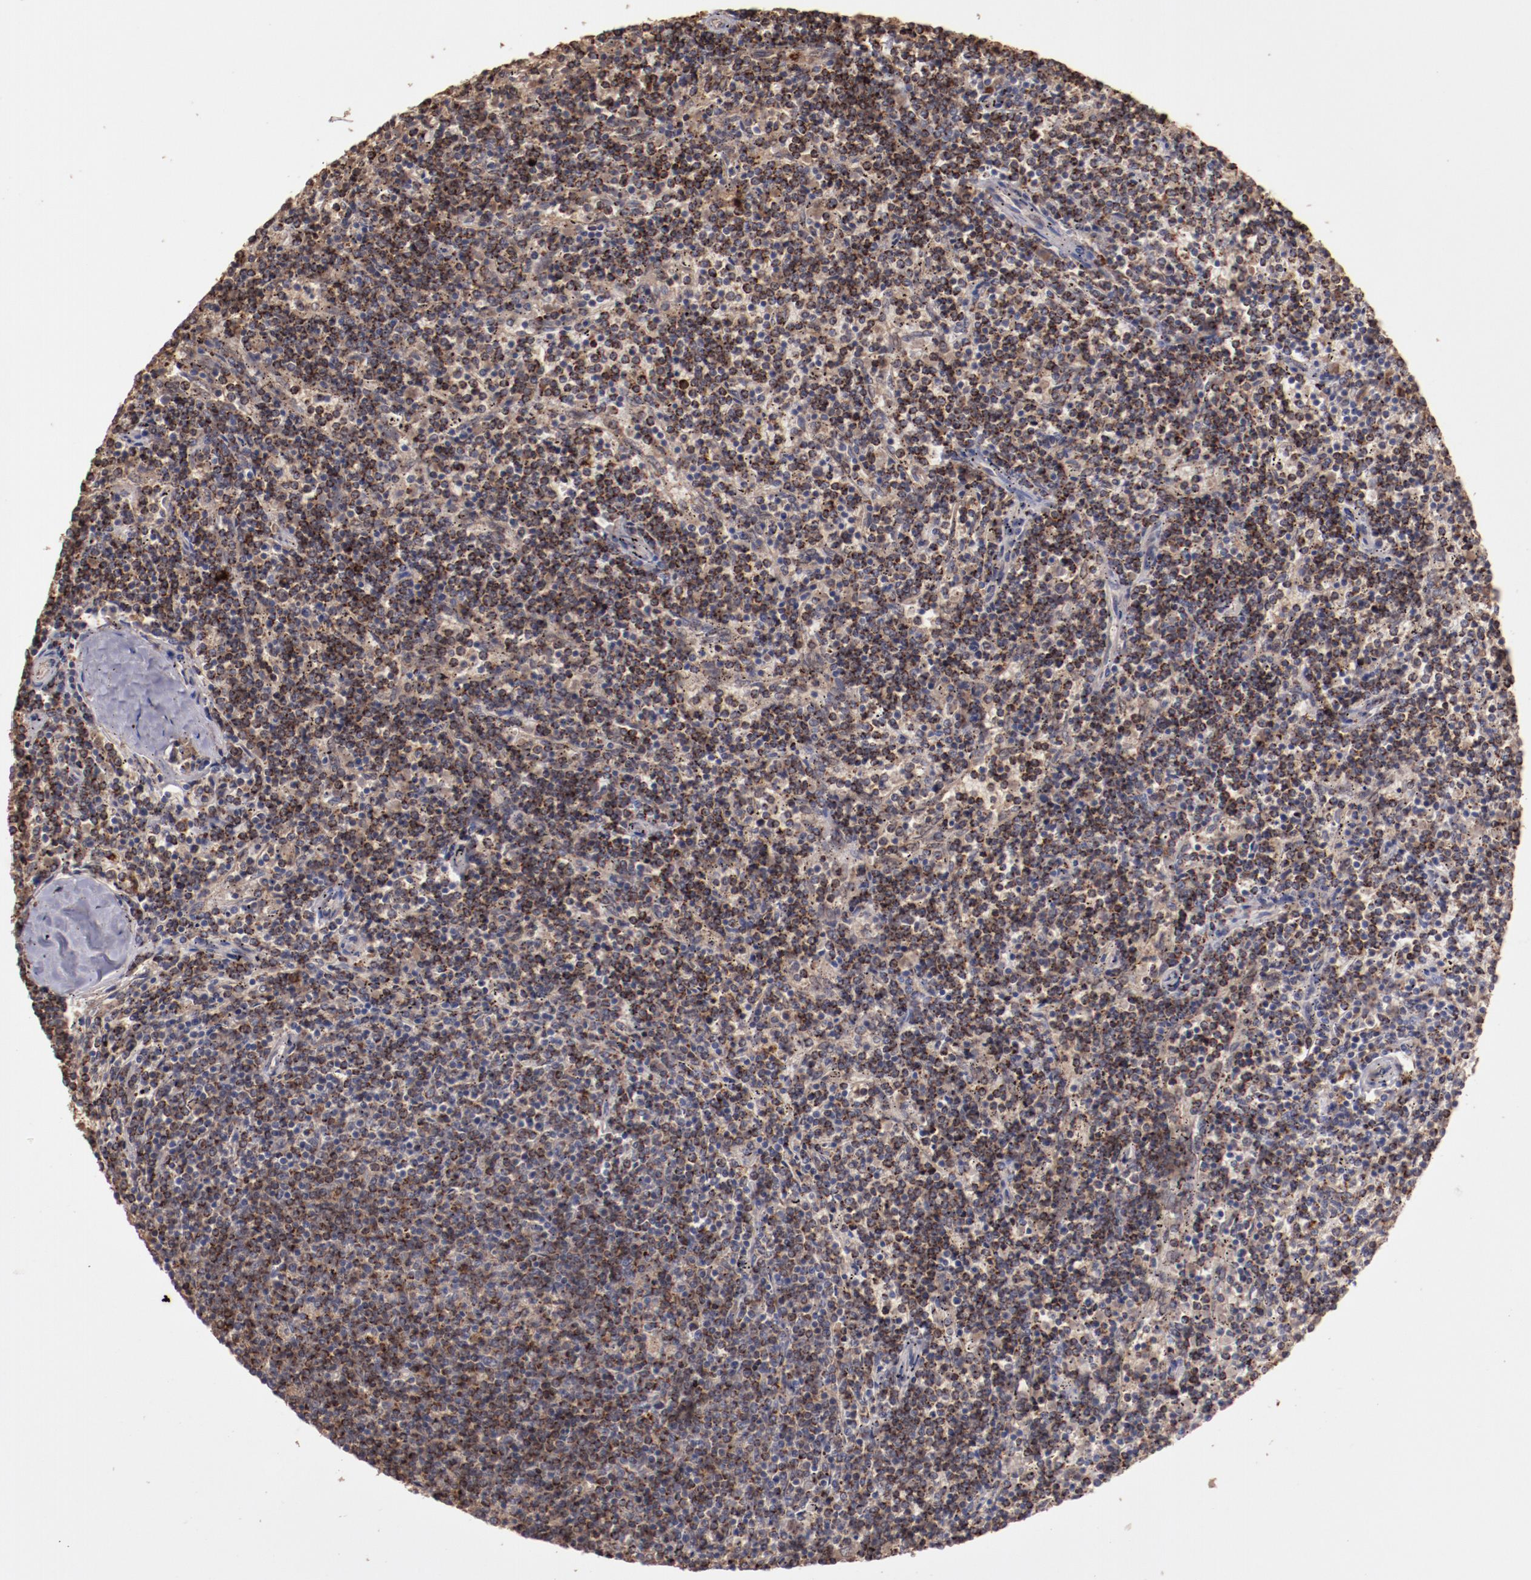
{"staining": {"intensity": "moderate", "quantity": "25%-75%", "location": "cytoplasmic/membranous"}, "tissue": "lymphoma", "cell_type": "Tumor cells", "image_type": "cancer", "snomed": [{"axis": "morphology", "description": "Malignant lymphoma, non-Hodgkin's type, Low grade"}, {"axis": "topography", "description": "Spleen"}], "caption": "Tumor cells show moderate cytoplasmic/membranous expression in about 25%-75% of cells in lymphoma.", "gene": "SRRD", "patient": {"sex": "female", "age": 50}}